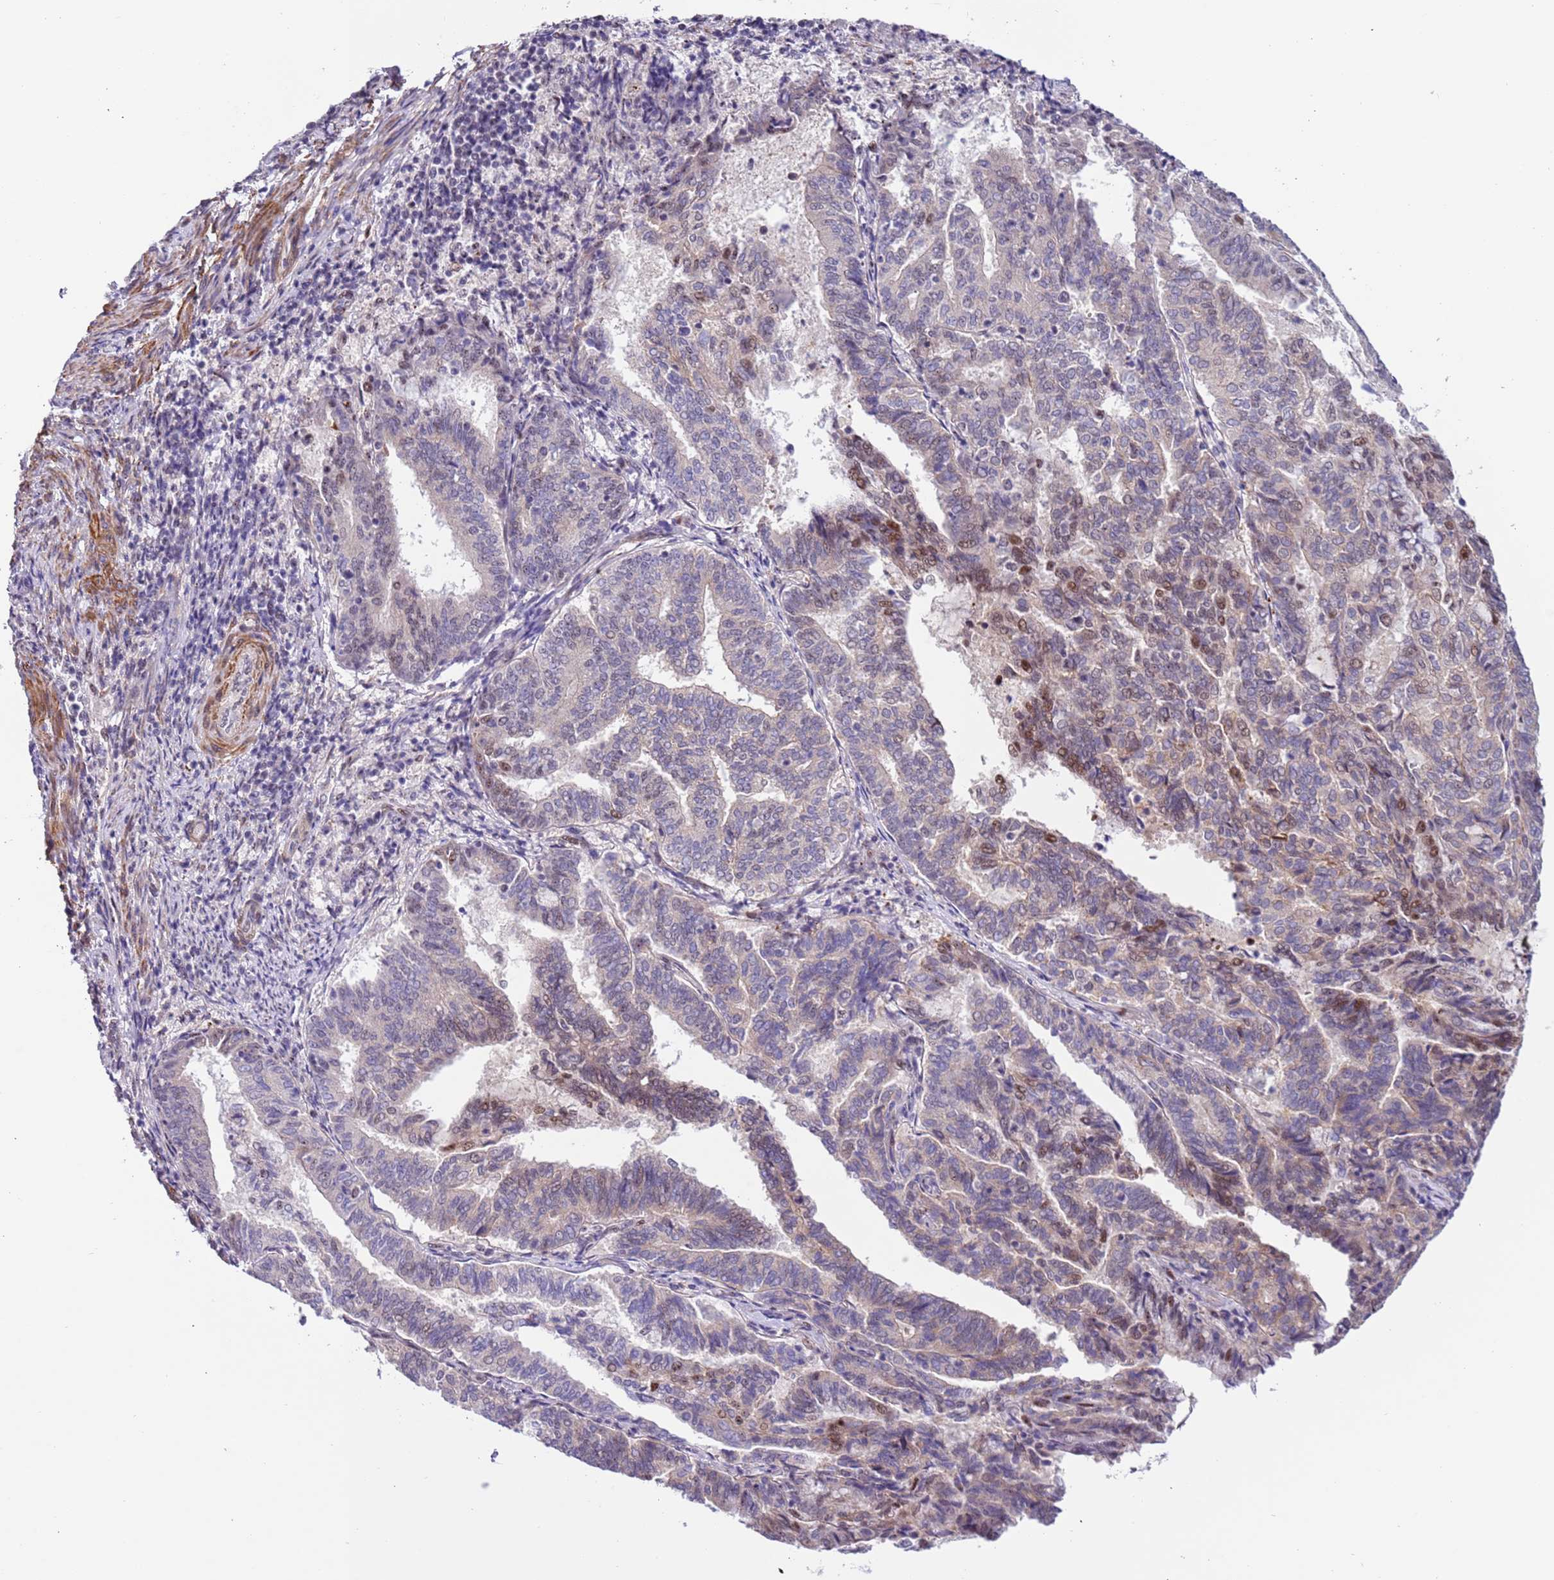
{"staining": {"intensity": "moderate", "quantity": "<25%", "location": "cytoplasmic/membranous,nuclear"}, "tissue": "endometrial cancer", "cell_type": "Tumor cells", "image_type": "cancer", "snomed": [{"axis": "morphology", "description": "Adenocarcinoma, NOS"}, {"axis": "topography", "description": "Endometrium"}], "caption": "There is low levels of moderate cytoplasmic/membranous and nuclear expression in tumor cells of endometrial cancer, as demonstrated by immunohistochemical staining (brown color).", "gene": "PLEKHH1", "patient": {"sex": "female", "age": 80}}